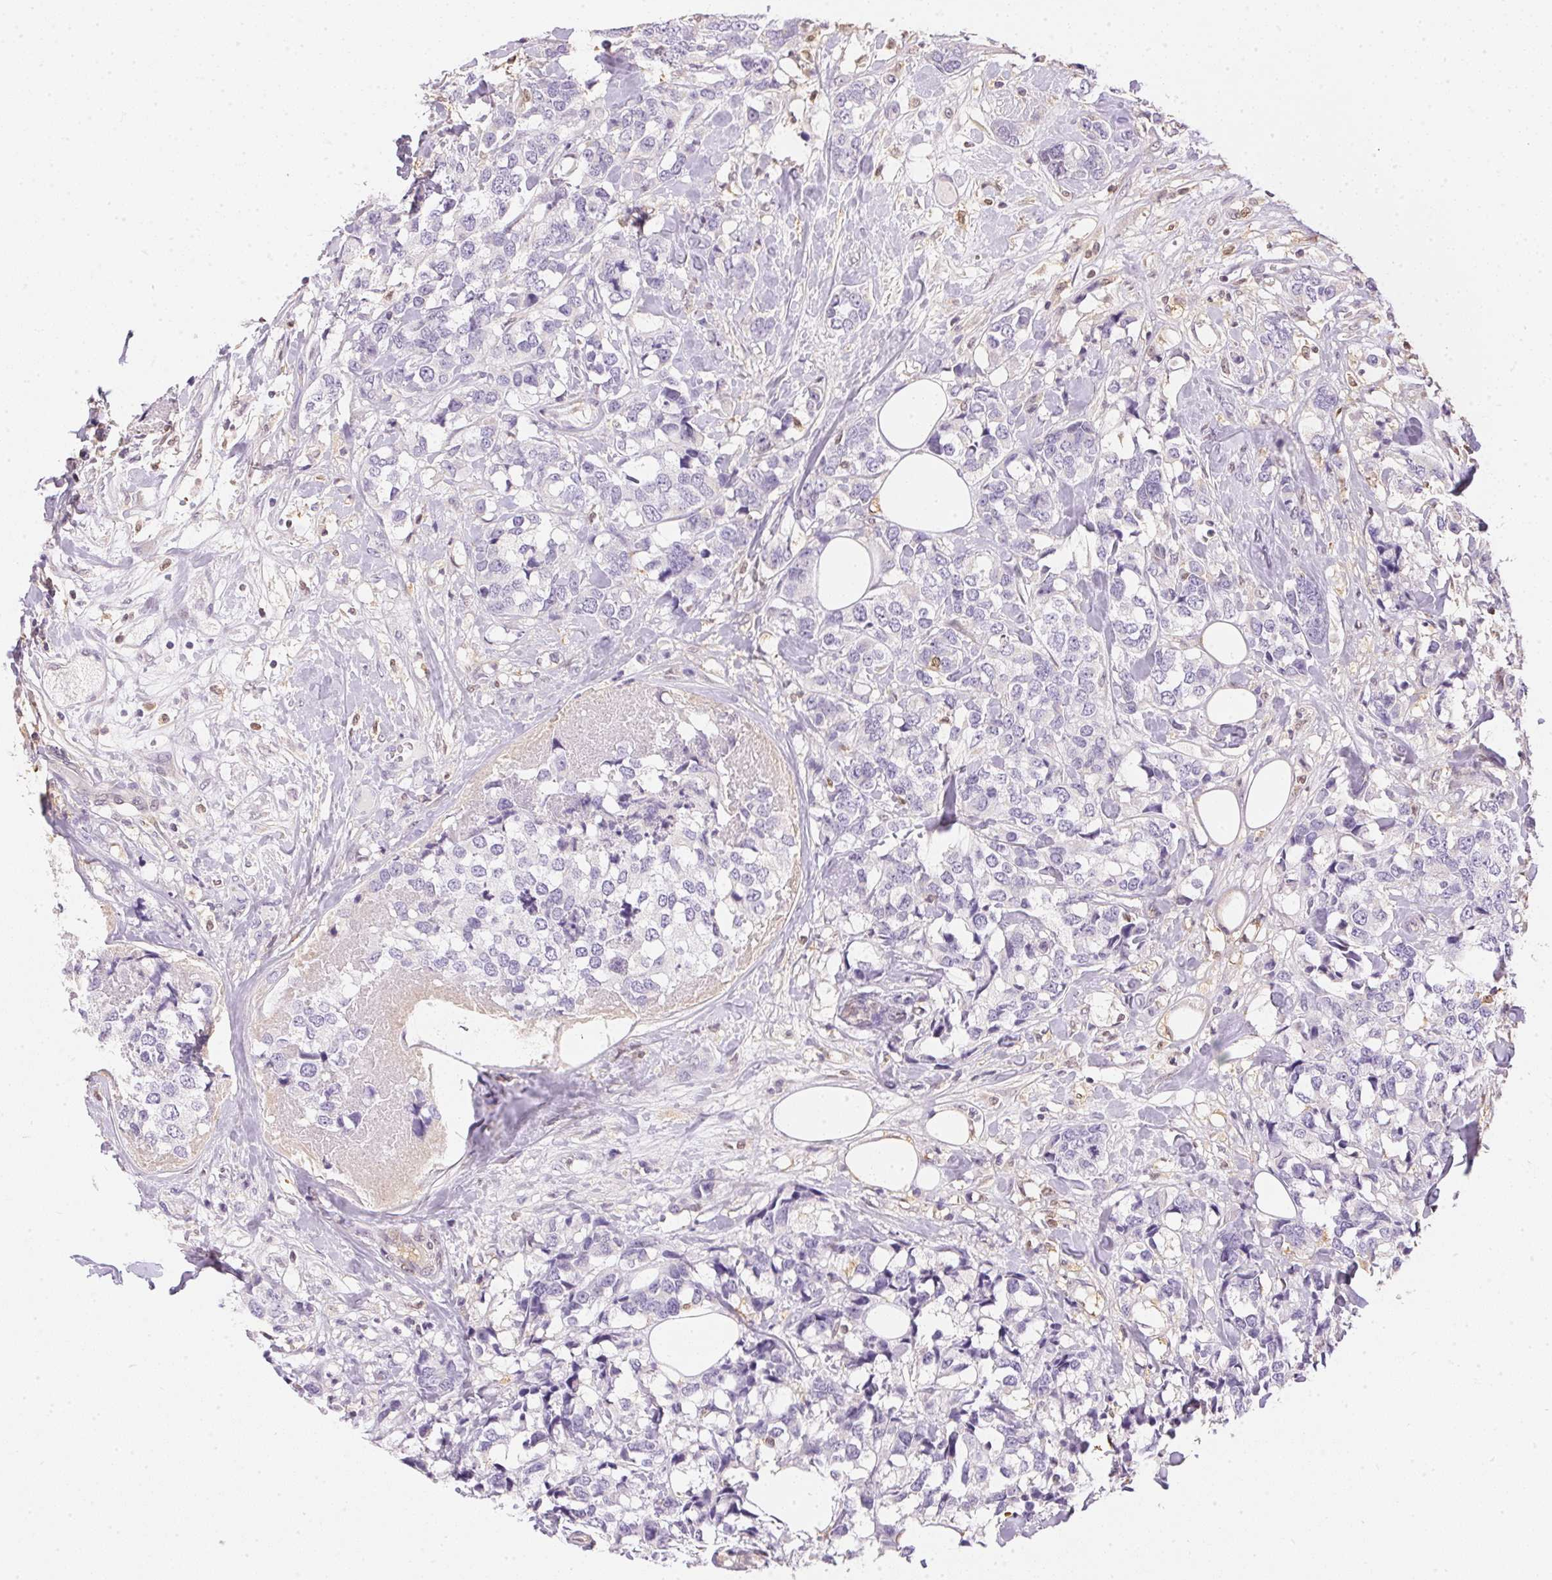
{"staining": {"intensity": "negative", "quantity": "none", "location": "none"}, "tissue": "breast cancer", "cell_type": "Tumor cells", "image_type": "cancer", "snomed": [{"axis": "morphology", "description": "Lobular carcinoma"}, {"axis": "topography", "description": "Breast"}], "caption": "Human breast cancer stained for a protein using immunohistochemistry shows no staining in tumor cells.", "gene": "S100A3", "patient": {"sex": "female", "age": 59}}